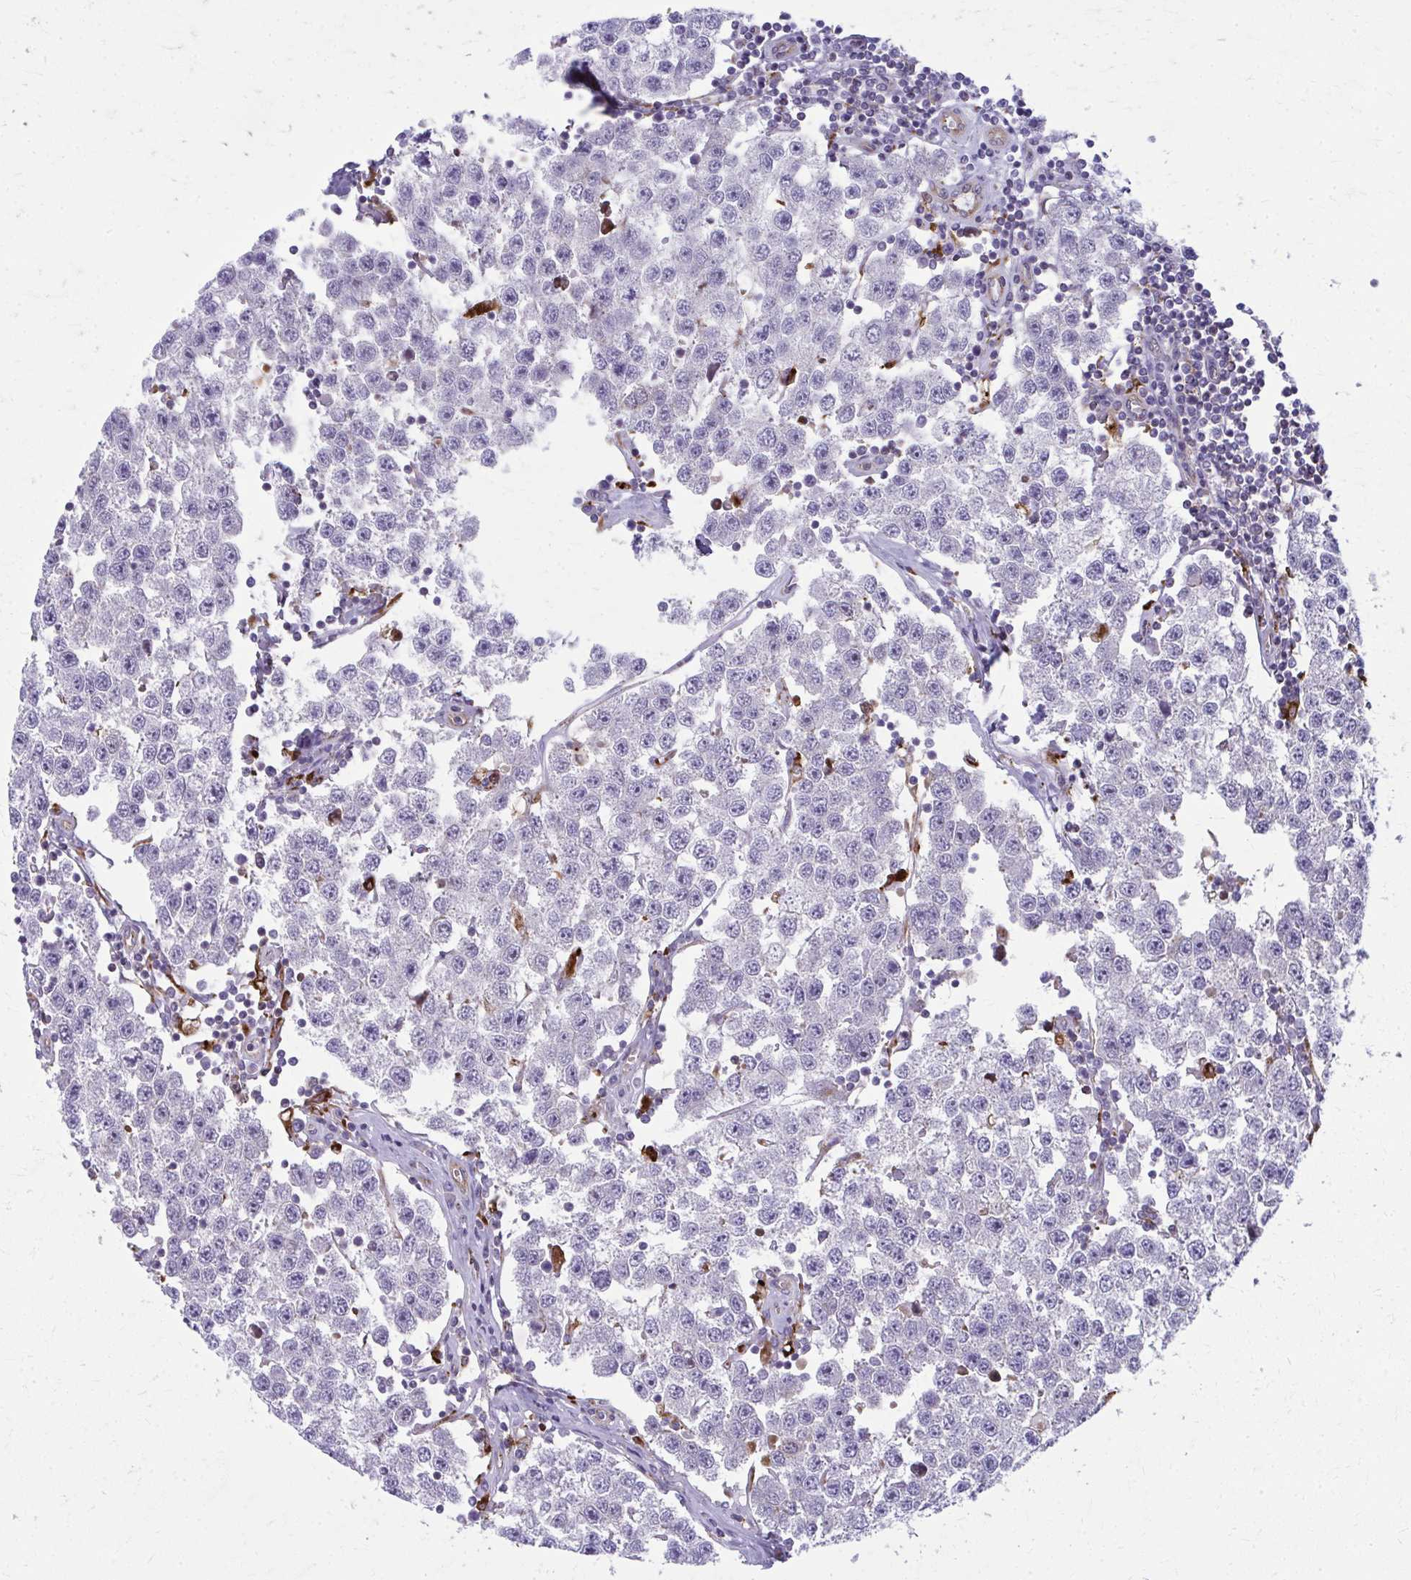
{"staining": {"intensity": "negative", "quantity": "none", "location": "none"}, "tissue": "testis cancer", "cell_type": "Tumor cells", "image_type": "cancer", "snomed": [{"axis": "morphology", "description": "Seminoma, NOS"}, {"axis": "topography", "description": "Testis"}], "caption": "DAB (3,3'-diaminobenzidine) immunohistochemical staining of testis cancer exhibits no significant staining in tumor cells.", "gene": "LRRC4B", "patient": {"sex": "male", "age": 34}}